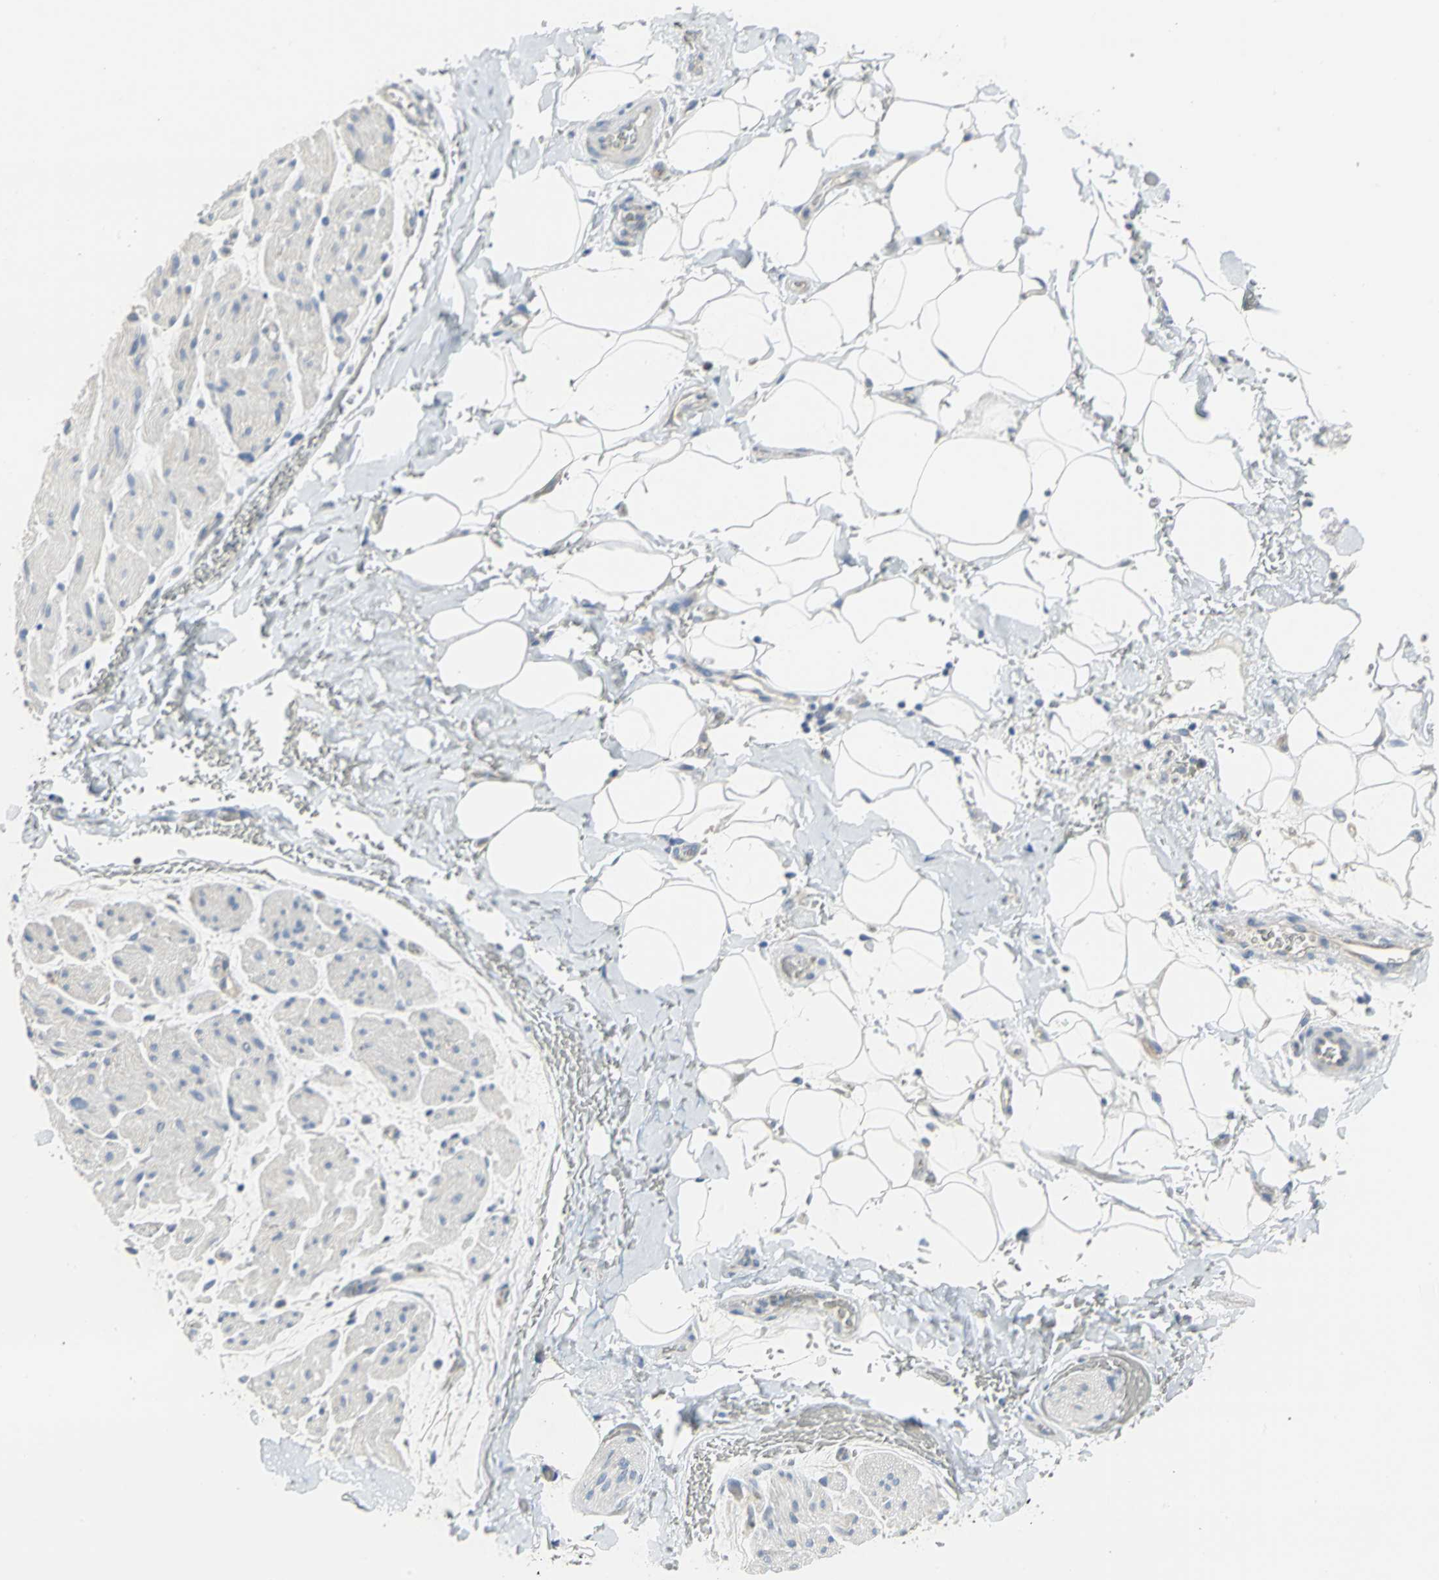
{"staining": {"intensity": "negative", "quantity": "none", "location": "none"}, "tissue": "adipose tissue", "cell_type": "Adipocytes", "image_type": "normal", "snomed": [{"axis": "morphology", "description": "Normal tissue, NOS"}, {"axis": "morphology", "description": "Cholangiocarcinoma"}, {"axis": "topography", "description": "Liver"}, {"axis": "topography", "description": "Peripheral nerve tissue"}], "caption": "Adipocytes show no significant staining in benign adipose tissue. (Brightfield microscopy of DAB immunohistochemistry (IHC) at high magnification).", "gene": "HTR1F", "patient": {"sex": "male", "age": 50}}